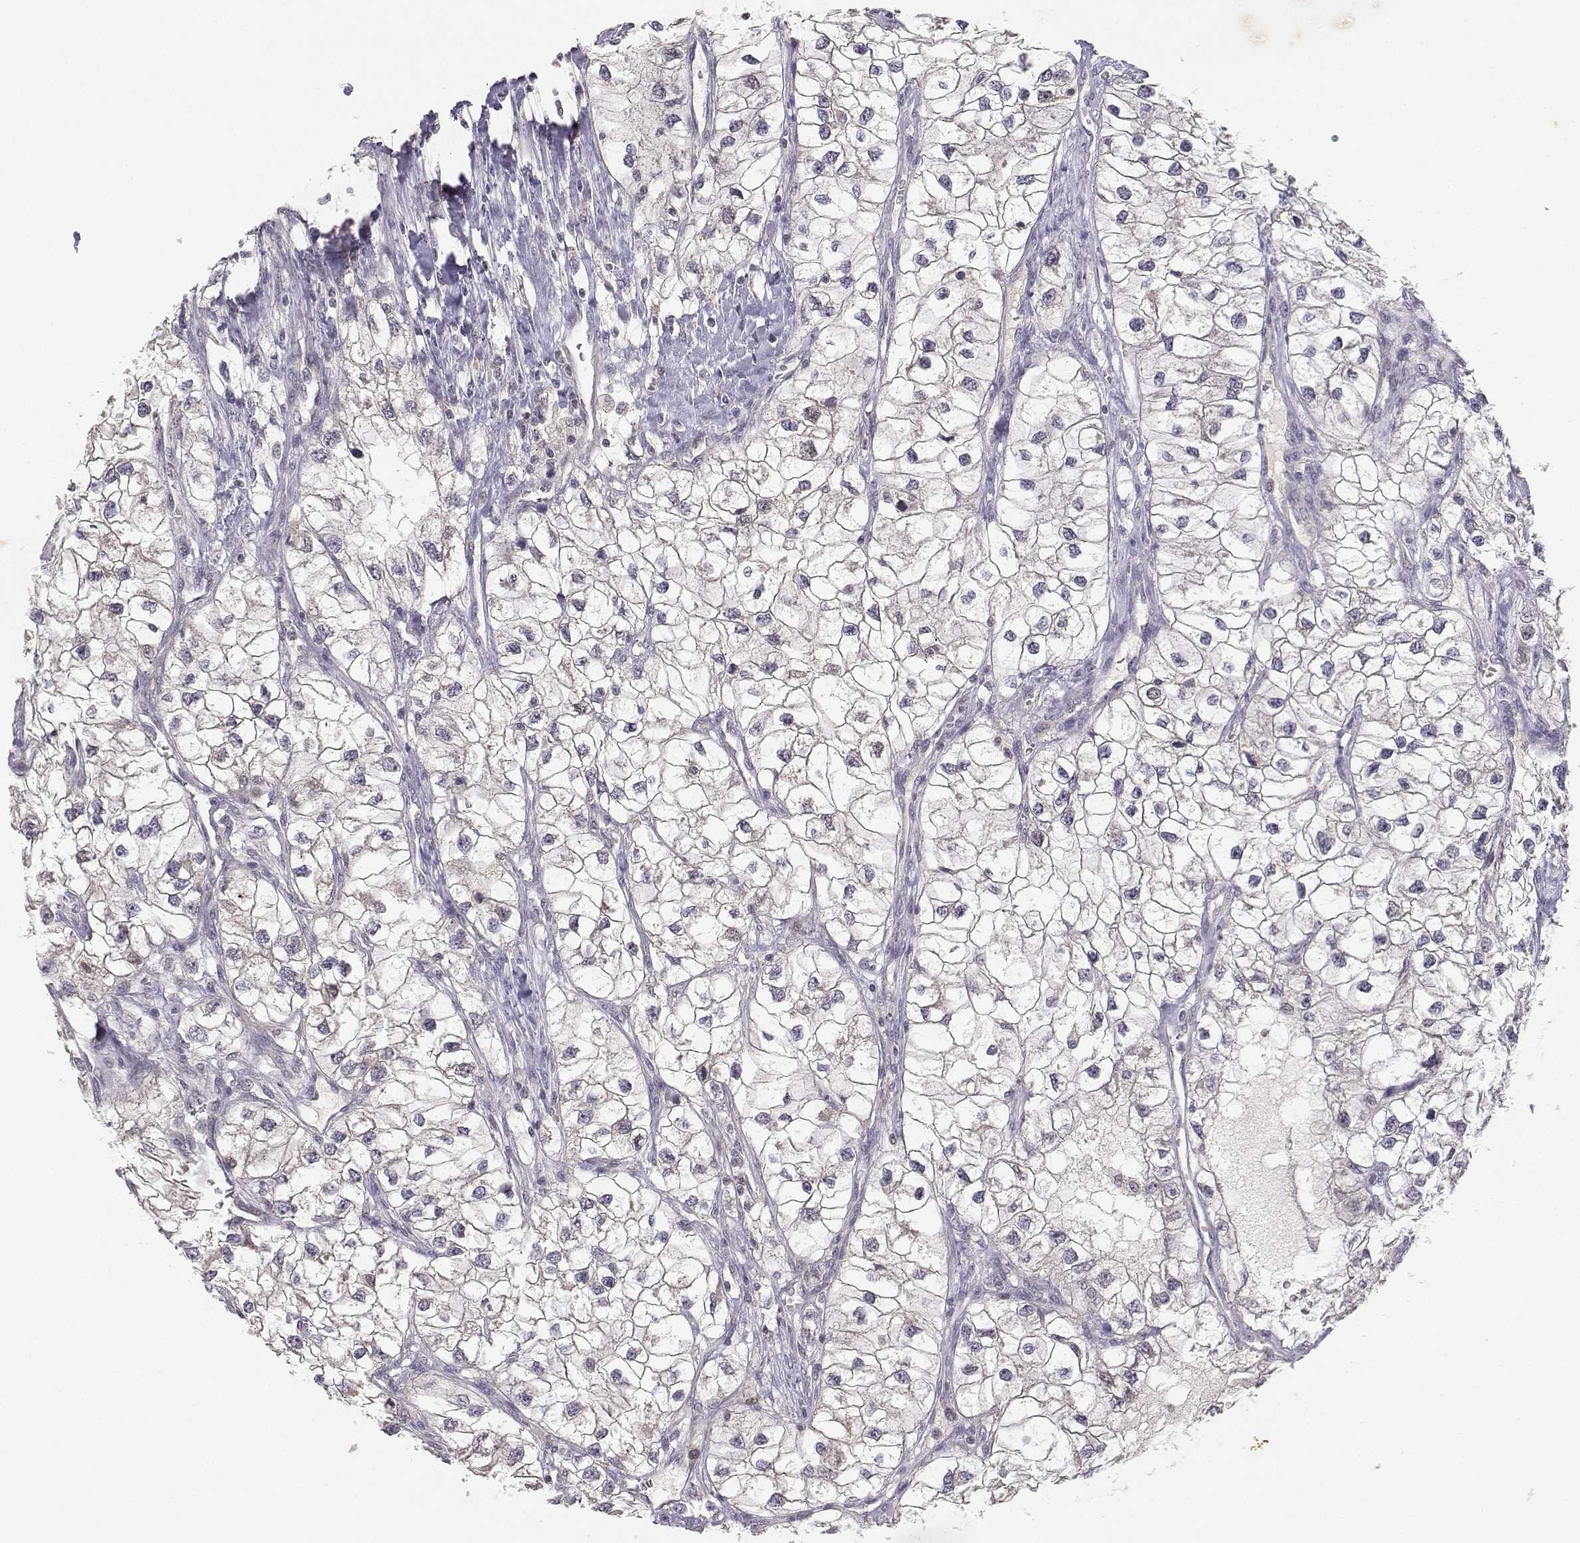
{"staining": {"intensity": "negative", "quantity": "none", "location": "none"}, "tissue": "renal cancer", "cell_type": "Tumor cells", "image_type": "cancer", "snomed": [{"axis": "morphology", "description": "Adenocarcinoma, NOS"}, {"axis": "topography", "description": "Kidney"}], "caption": "DAB immunohistochemical staining of renal cancer (adenocarcinoma) displays no significant expression in tumor cells.", "gene": "RAD51", "patient": {"sex": "male", "age": 59}}